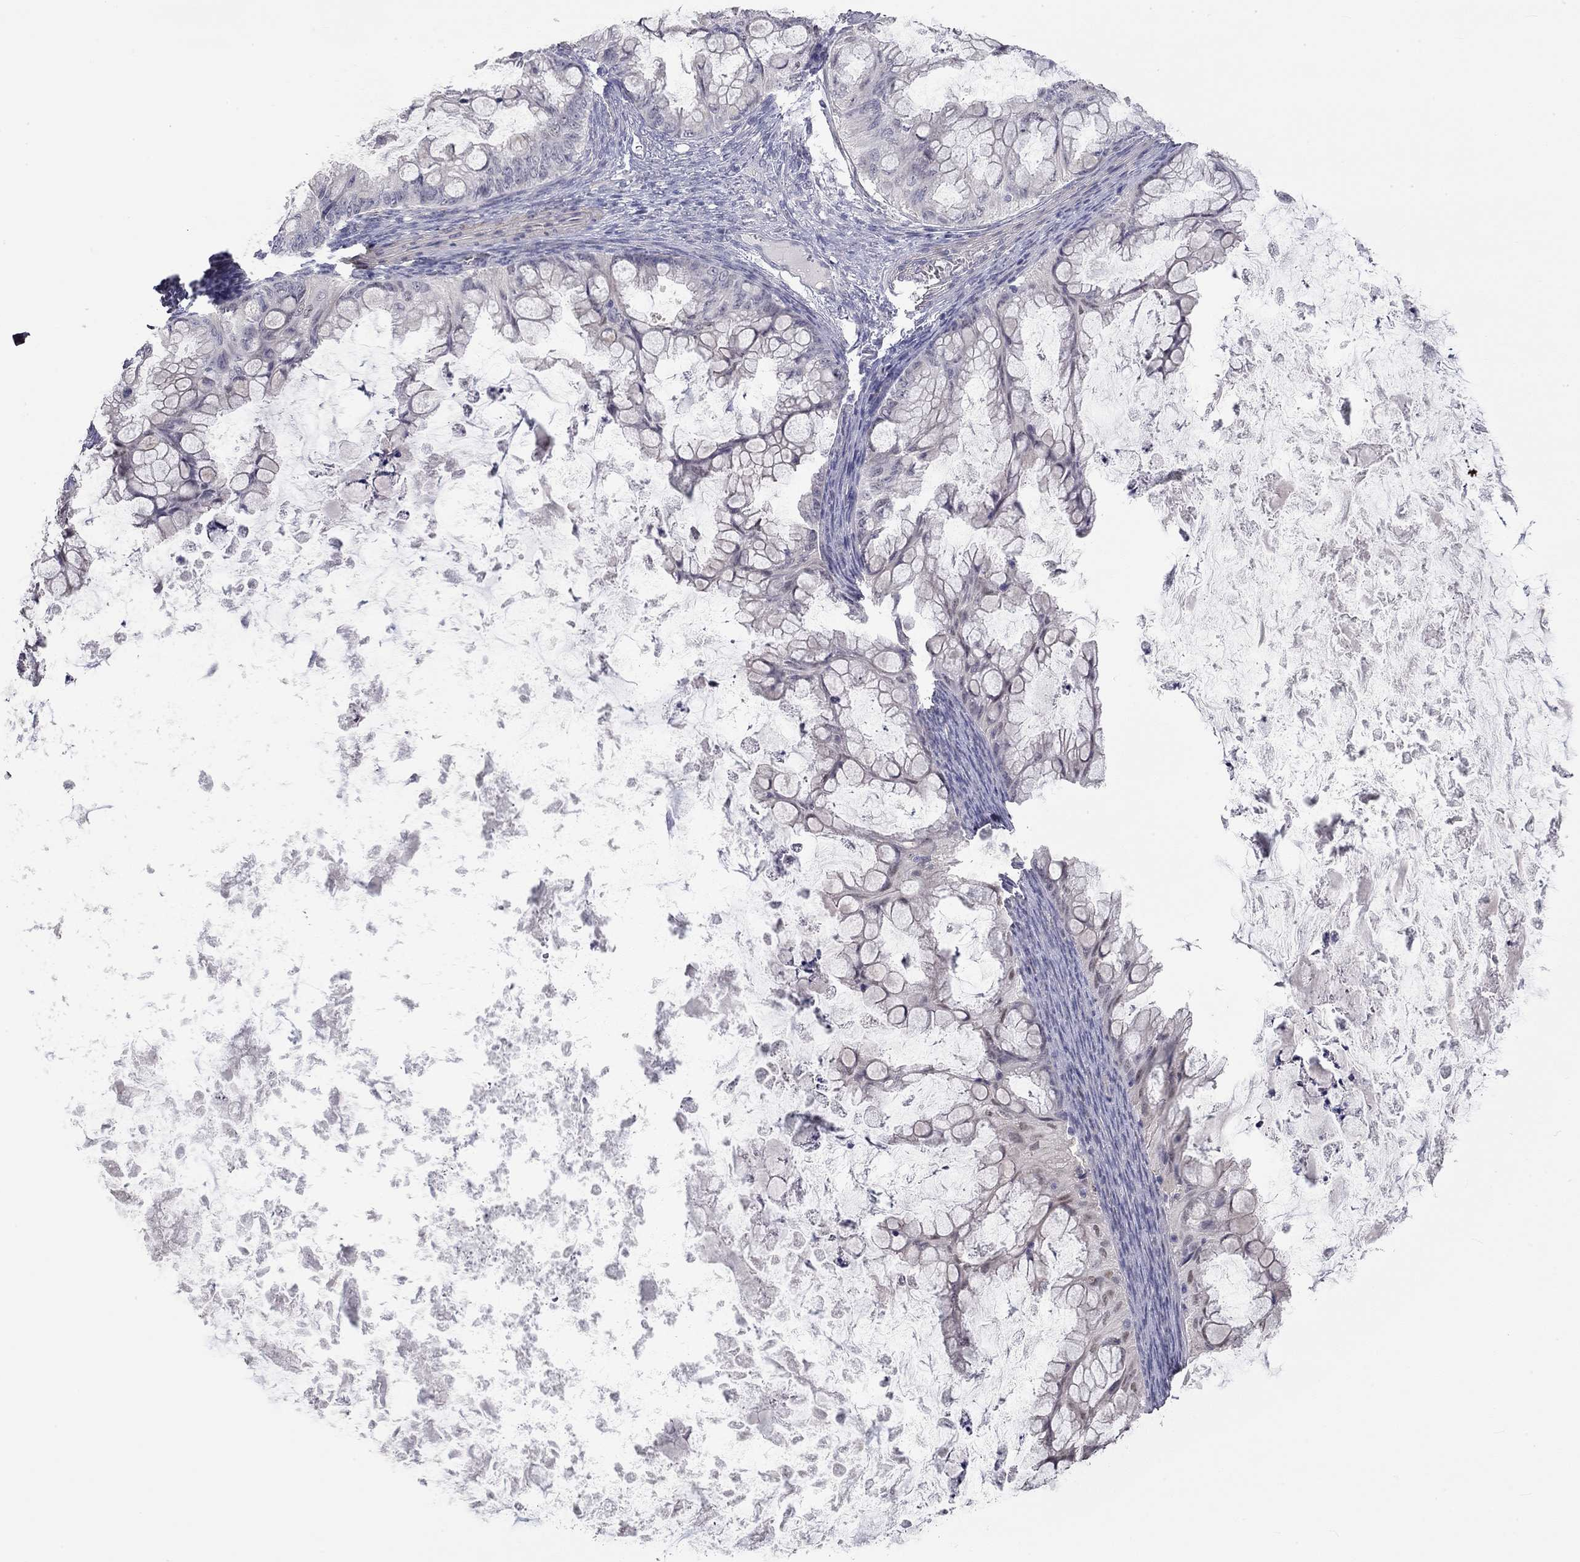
{"staining": {"intensity": "negative", "quantity": "none", "location": "none"}, "tissue": "ovarian cancer", "cell_type": "Tumor cells", "image_type": "cancer", "snomed": [{"axis": "morphology", "description": "Cystadenocarcinoma, mucinous, NOS"}, {"axis": "topography", "description": "Ovary"}], "caption": "Tumor cells are negative for brown protein staining in mucinous cystadenocarcinoma (ovarian). (Stains: DAB immunohistochemistry with hematoxylin counter stain, Microscopy: brightfield microscopy at high magnification).", "gene": "PAPSS2", "patient": {"sex": "female", "age": 35}}